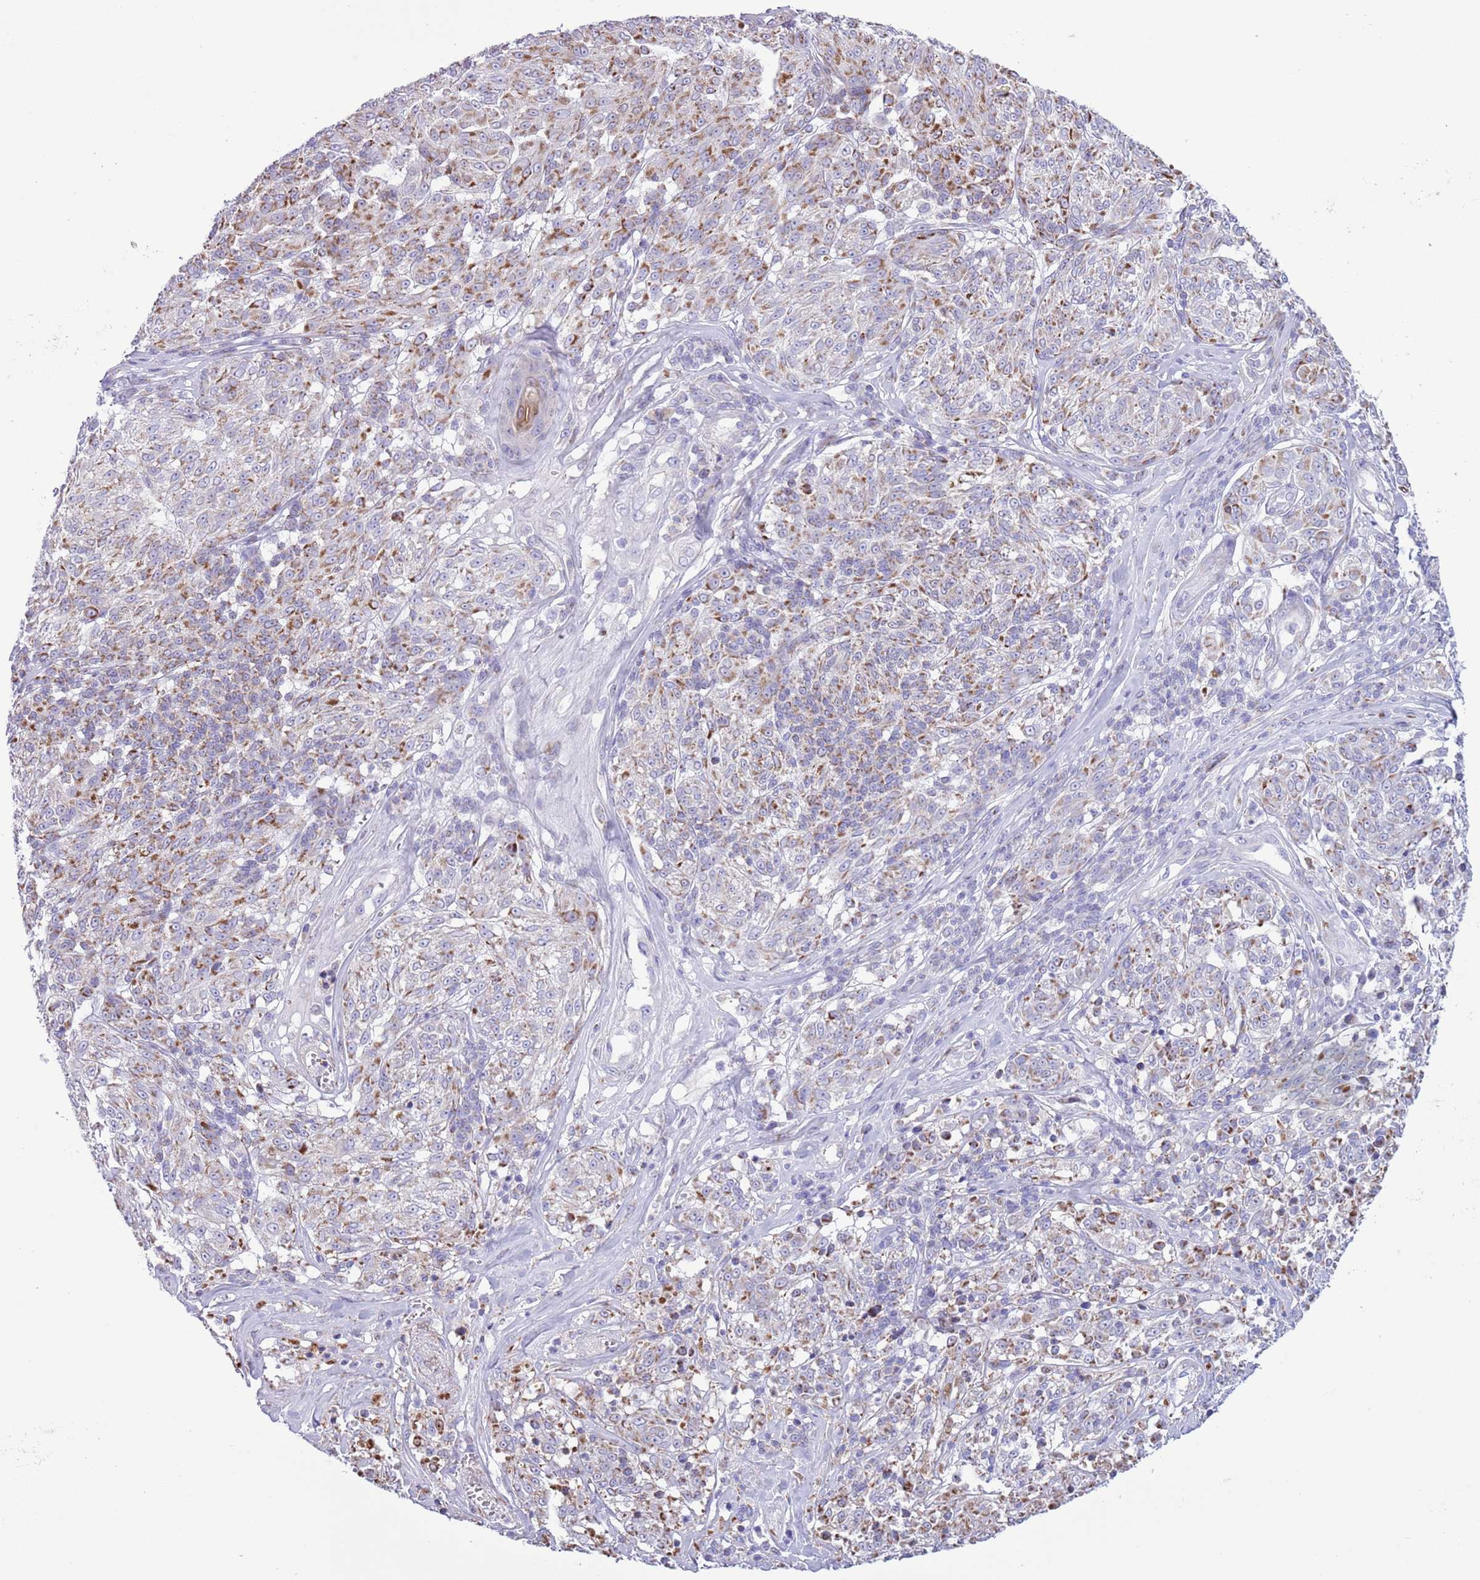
{"staining": {"intensity": "moderate", "quantity": "25%-75%", "location": "cytoplasmic/membranous"}, "tissue": "melanoma", "cell_type": "Tumor cells", "image_type": "cancer", "snomed": [{"axis": "morphology", "description": "Malignant melanoma, NOS"}, {"axis": "topography", "description": "Skin"}], "caption": "Malignant melanoma stained with DAB IHC reveals medium levels of moderate cytoplasmic/membranous positivity in about 25%-75% of tumor cells. (DAB (3,3'-diaminobenzidine) IHC with brightfield microscopy, high magnification).", "gene": "ATP6V1B1", "patient": {"sex": "female", "age": 63}}